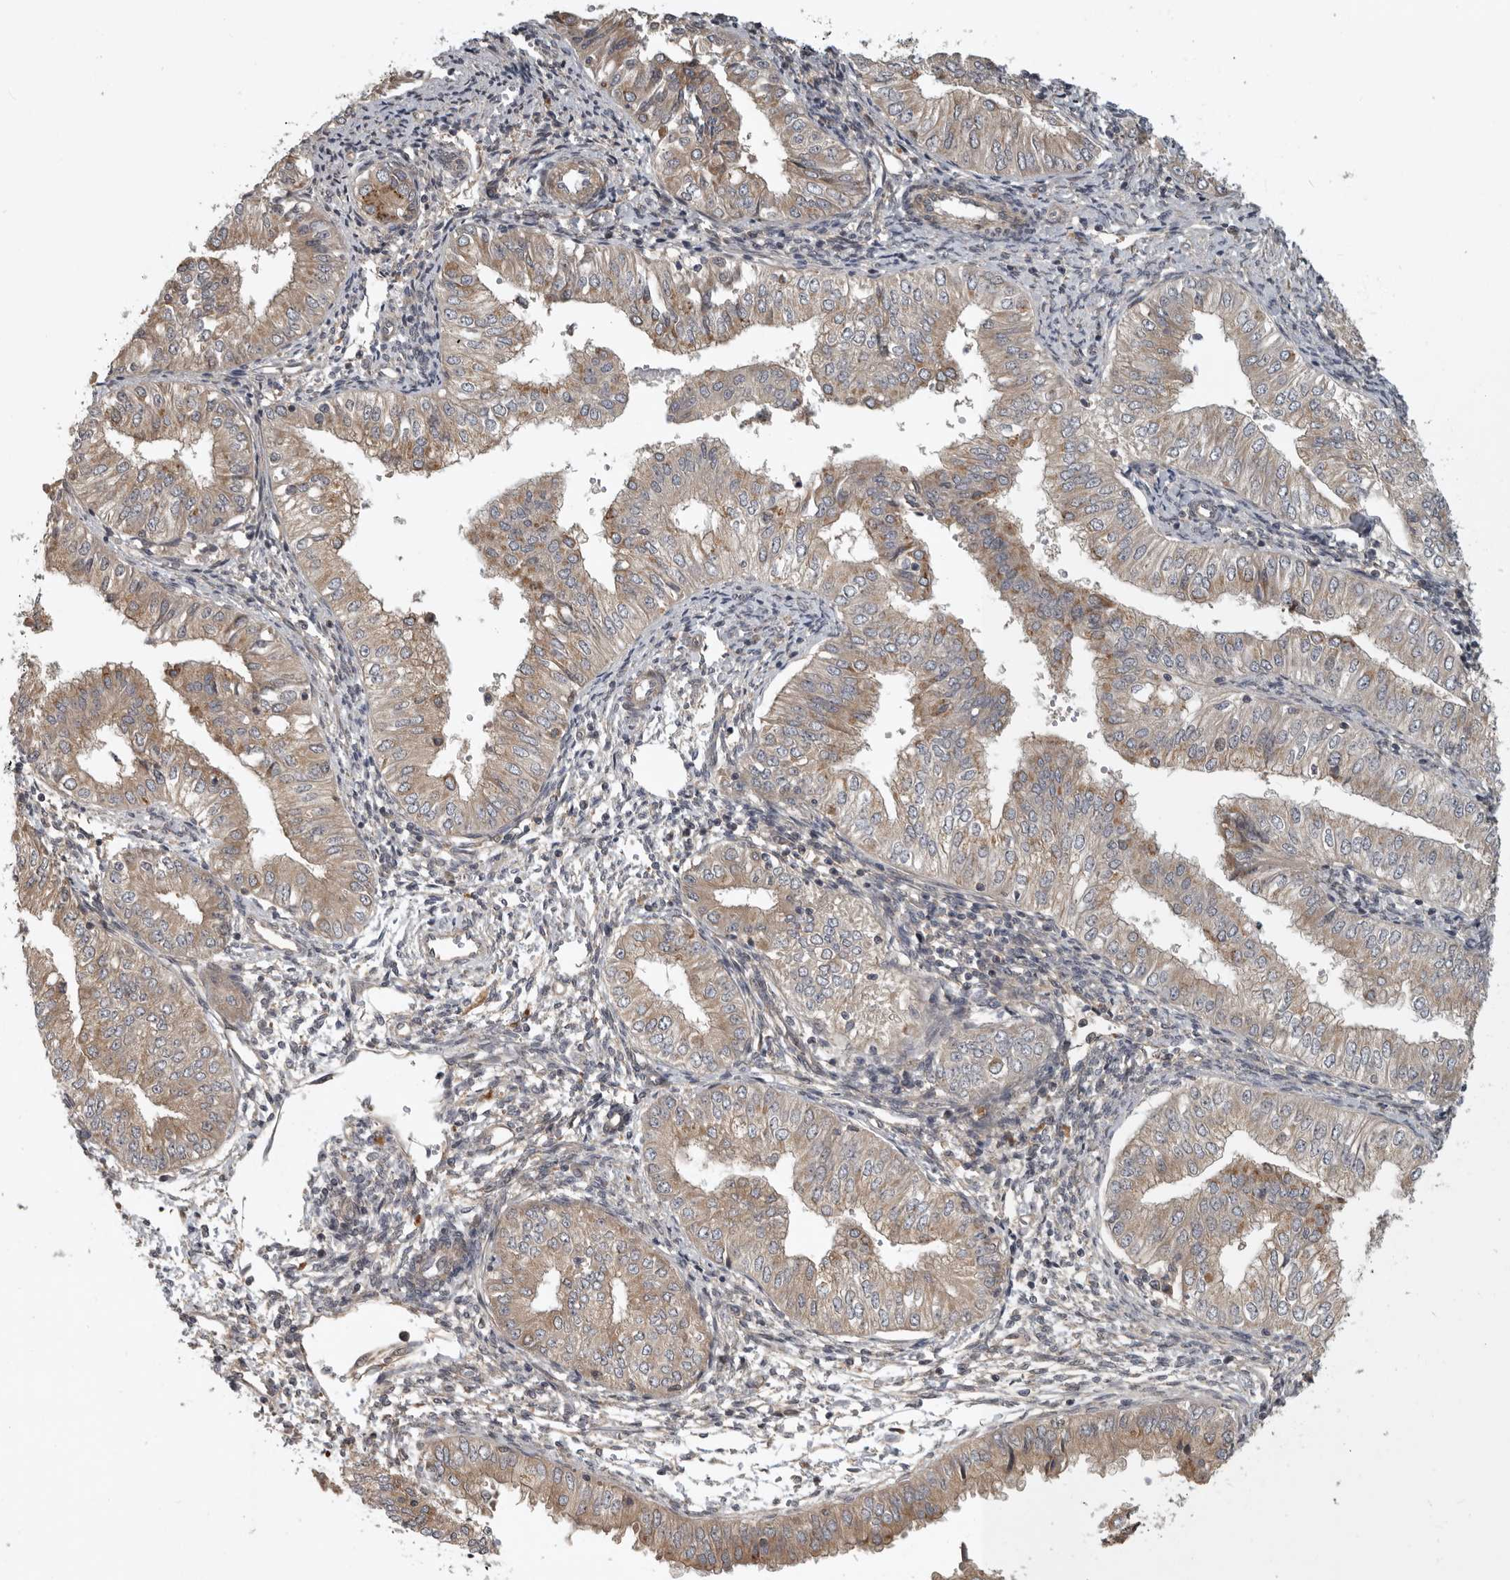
{"staining": {"intensity": "weak", "quantity": ">75%", "location": "cytoplasmic/membranous"}, "tissue": "endometrial cancer", "cell_type": "Tumor cells", "image_type": "cancer", "snomed": [{"axis": "morphology", "description": "Normal tissue, NOS"}, {"axis": "morphology", "description": "Adenocarcinoma, NOS"}, {"axis": "topography", "description": "Endometrium"}], "caption": "The immunohistochemical stain highlights weak cytoplasmic/membranous expression in tumor cells of endometrial cancer tissue.", "gene": "CUEDC1", "patient": {"sex": "female", "age": 53}}